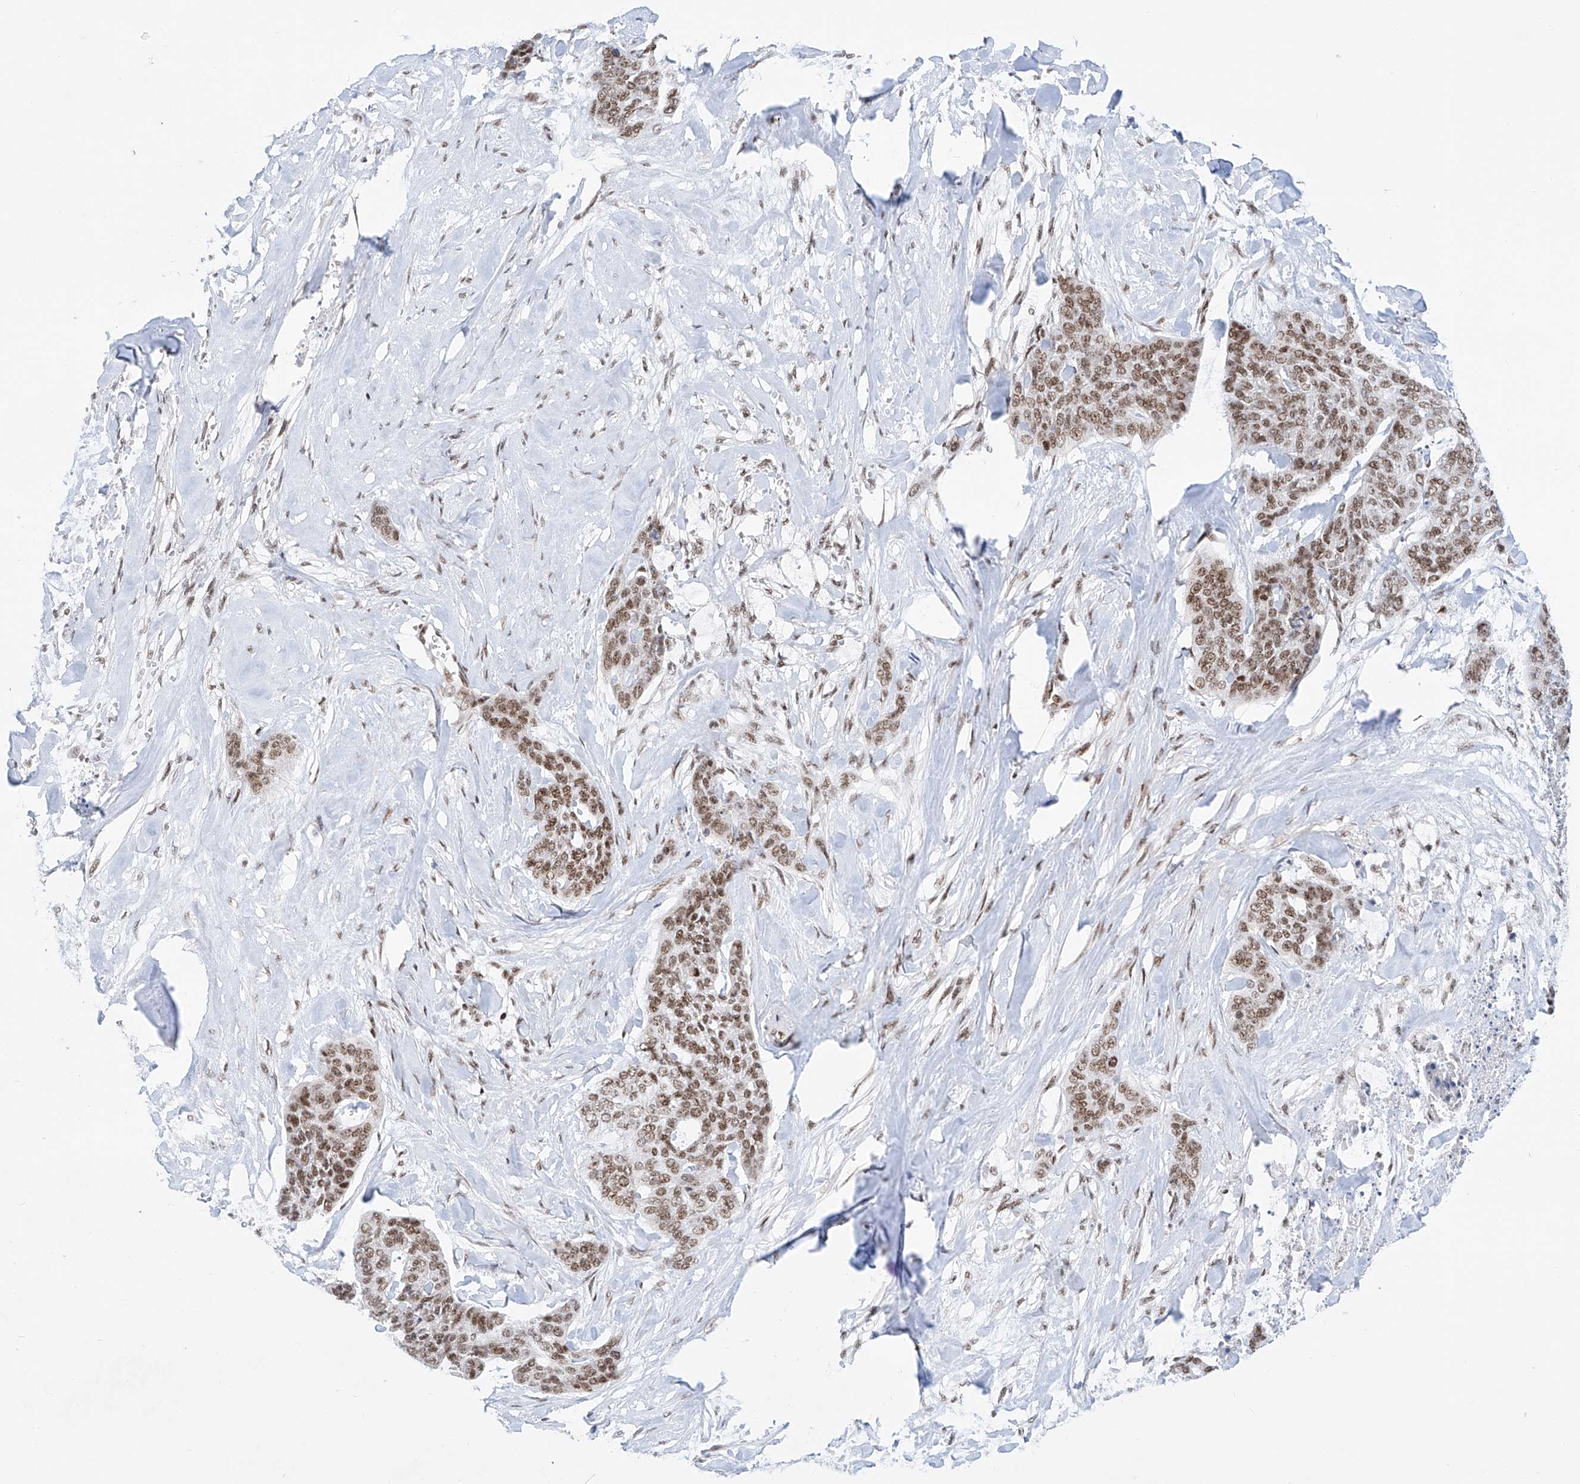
{"staining": {"intensity": "moderate", "quantity": ">75%", "location": "nuclear"}, "tissue": "skin cancer", "cell_type": "Tumor cells", "image_type": "cancer", "snomed": [{"axis": "morphology", "description": "Basal cell carcinoma"}, {"axis": "topography", "description": "Skin"}], "caption": "A brown stain labels moderate nuclear staining of a protein in basal cell carcinoma (skin) tumor cells. (brown staining indicates protein expression, while blue staining denotes nuclei).", "gene": "TAF4", "patient": {"sex": "female", "age": 64}}